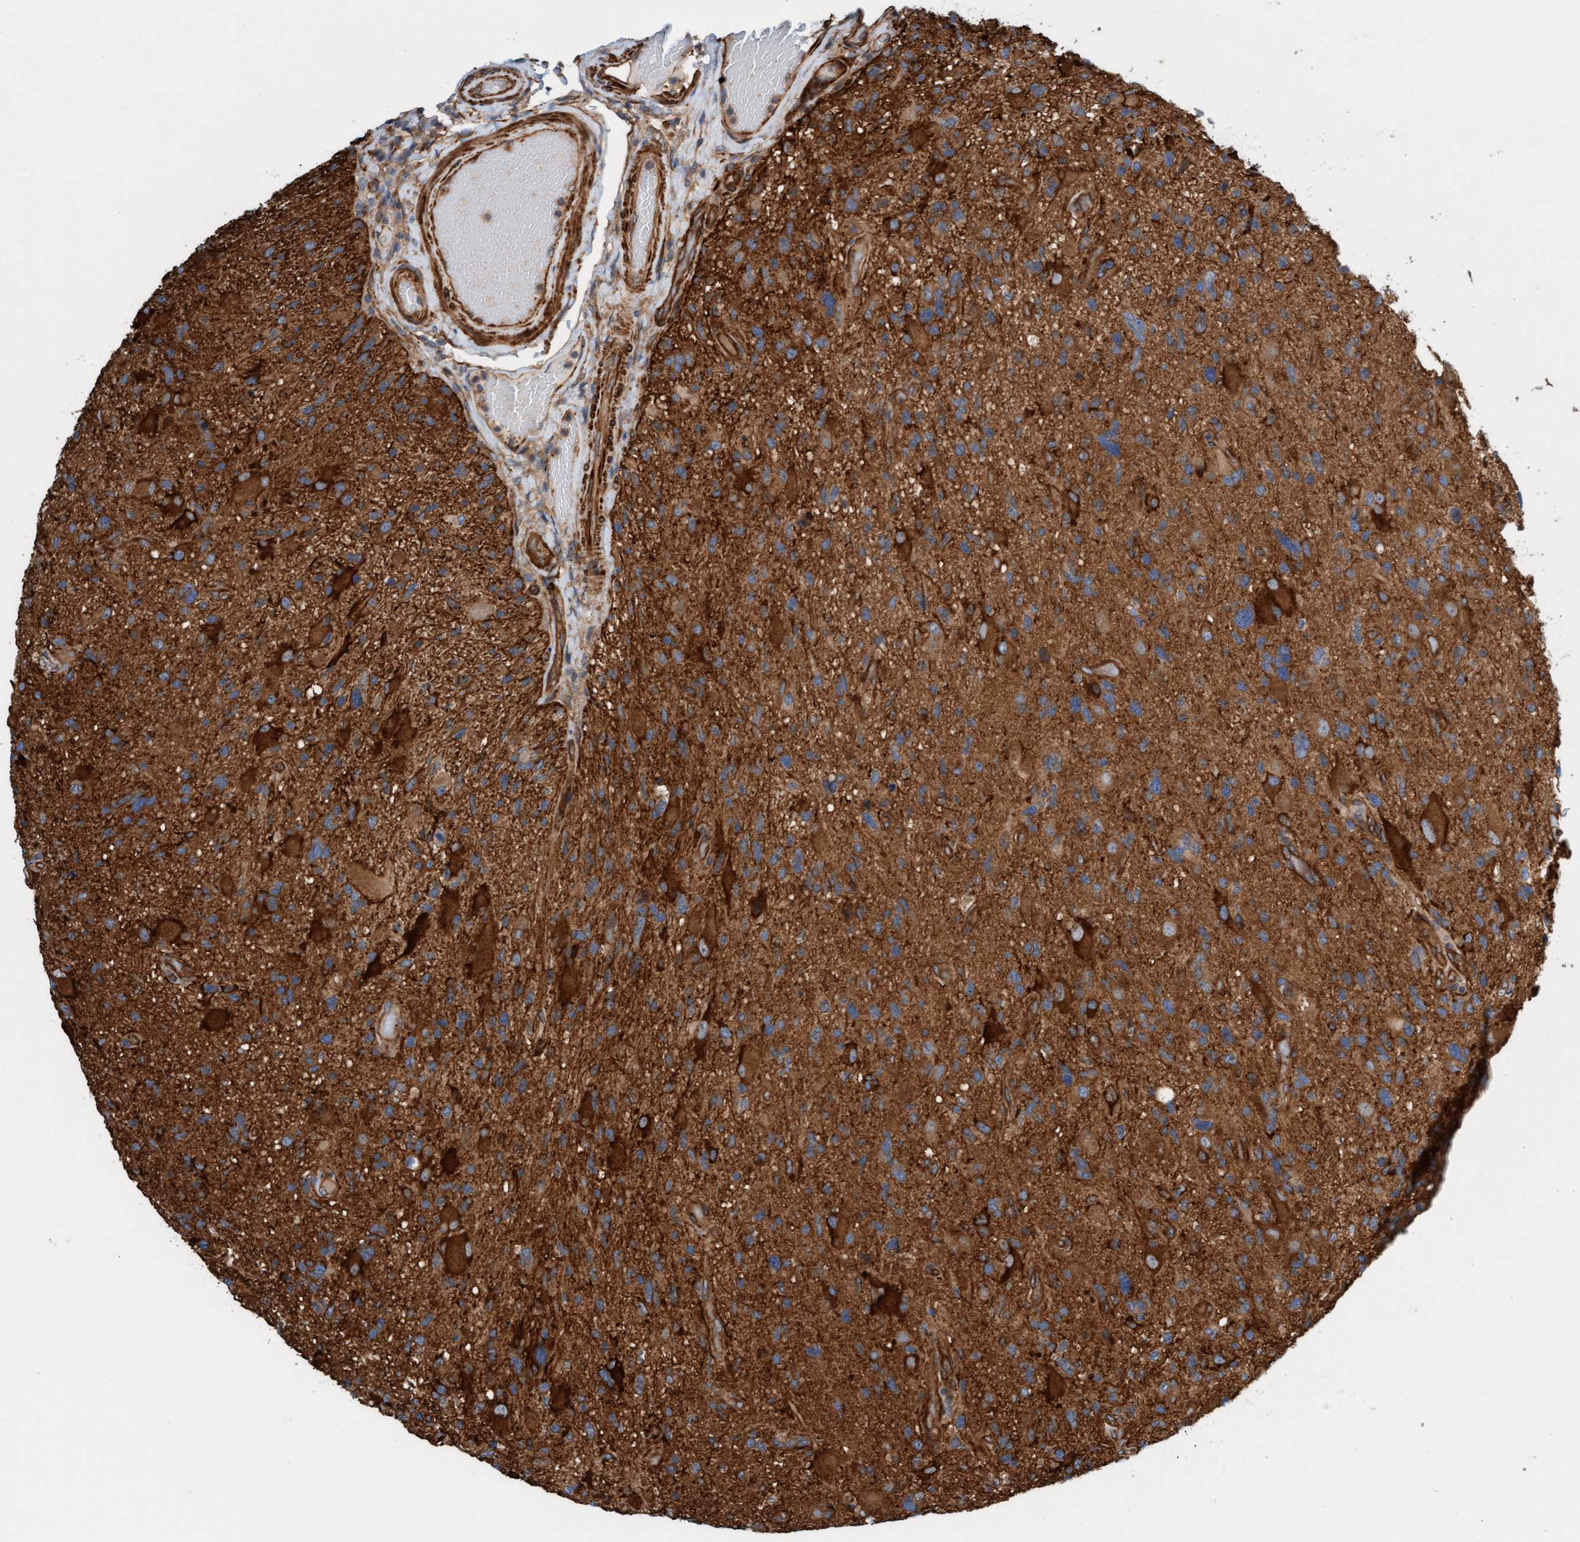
{"staining": {"intensity": "strong", "quantity": ">75%", "location": "cytoplasmic/membranous"}, "tissue": "glioma", "cell_type": "Tumor cells", "image_type": "cancer", "snomed": [{"axis": "morphology", "description": "Glioma, malignant, High grade"}, {"axis": "topography", "description": "Brain"}], "caption": "A micrograph of human malignant glioma (high-grade) stained for a protein reveals strong cytoplasmic/membranous brown staining in tumor cells. The protein of interest is stained brown, and the nuclei are stained in blue (DAB (3,3'-diaminobenzidine) IHC with brightfield microscopy, high magnification).", "gene": "FMNL3", "patient": {"sex": "male", "age": 33}}